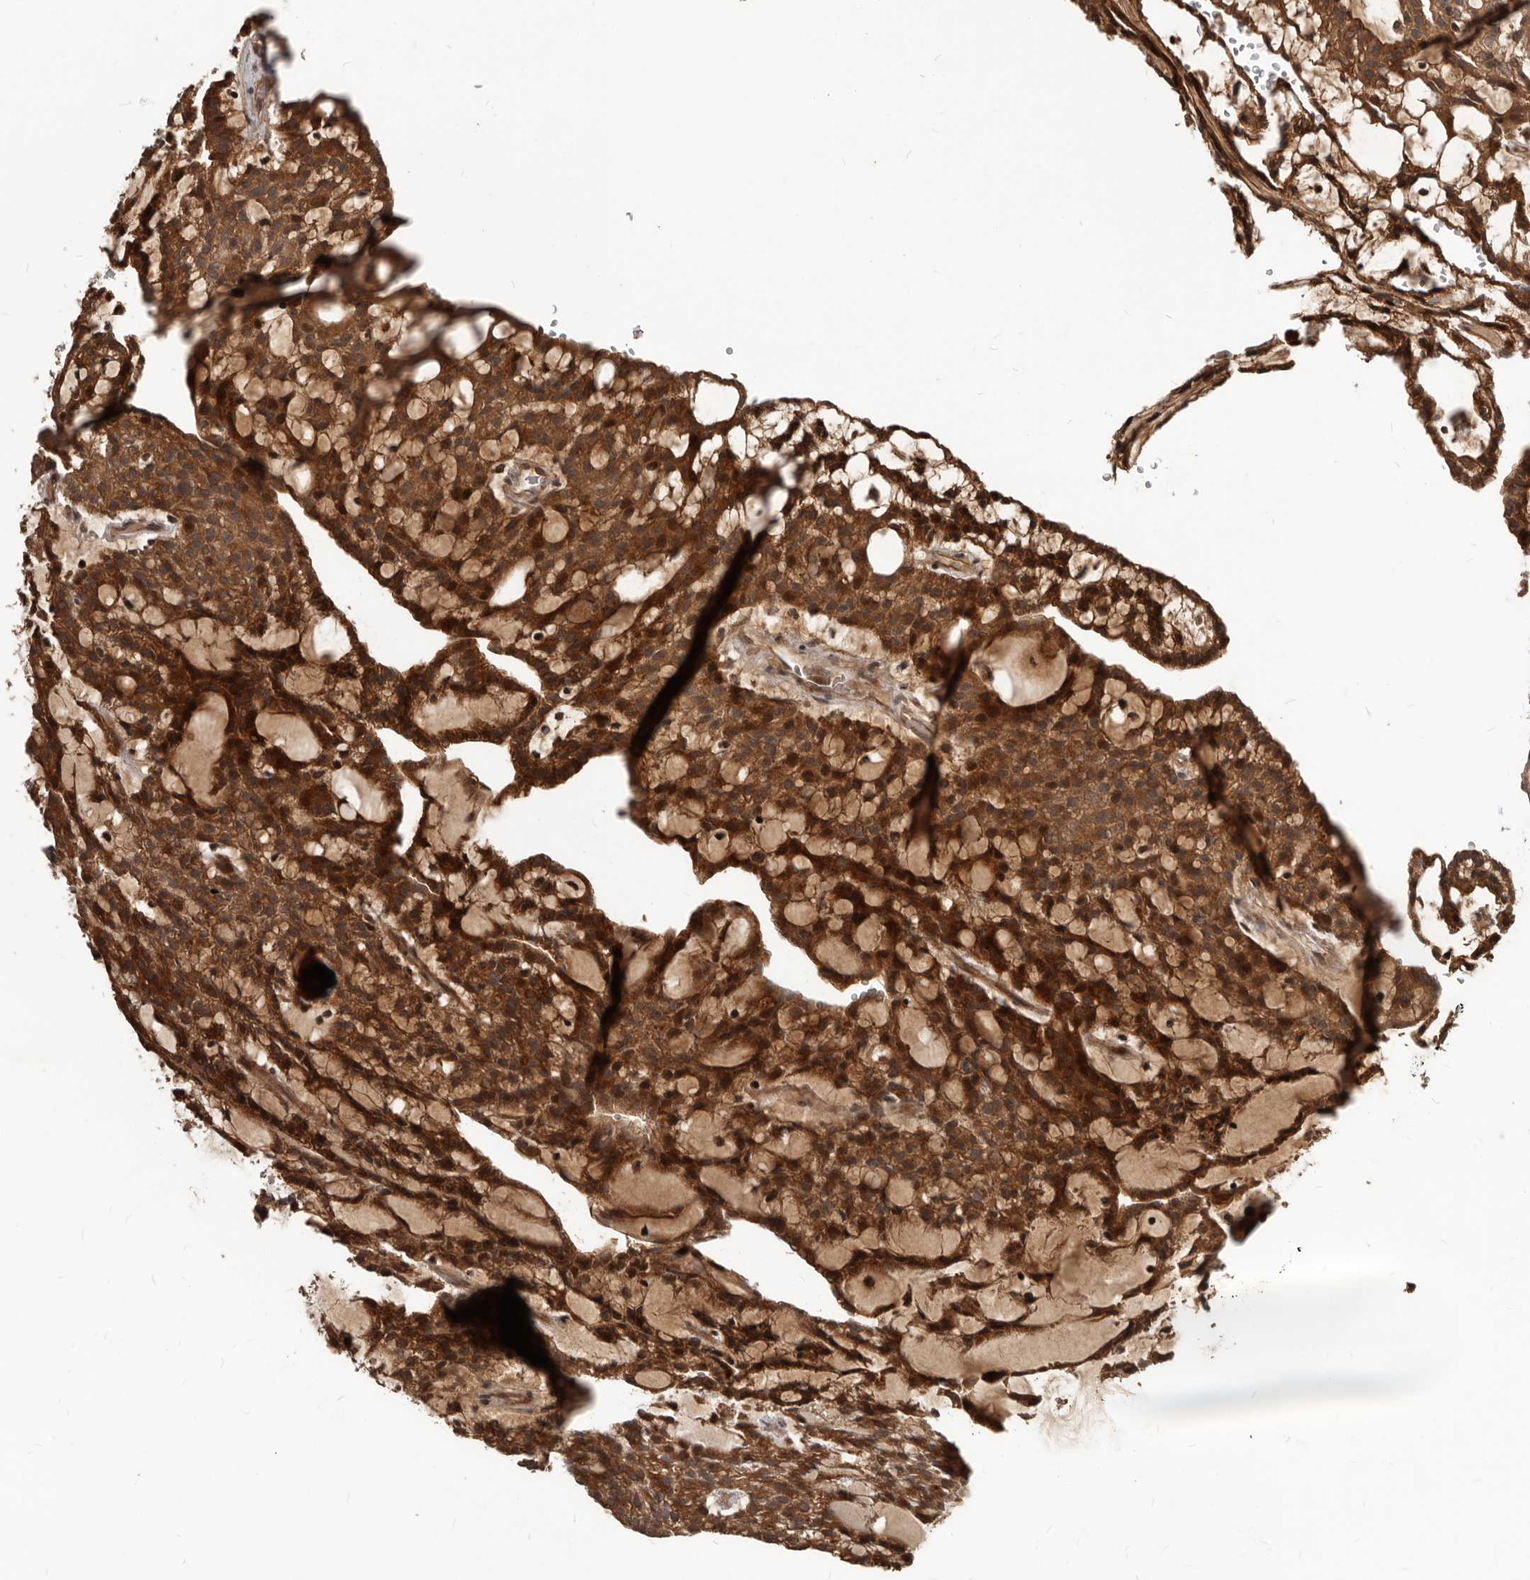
{"staining": {"intensity": "strong", "quantity": ">75%", "location": "cytoplasmic/membranous"}, "tissue": "renal cancer", "cell_type": "Tumor cells", "image_type": "cancer", "snomed": [{"axis": "morphology", "description": "Adenocarcinoma, NOS"}, {"axis": "topography", "description": "Kidney"}], "caption": "DAB (3,3'-diaminobenzidine) immunohistochemical staining of renal cancer exhibits strong cytoplasmic/membranous protein positivity in approximately >75% of tumor cells.", "gene": "GABPB2", "patient": {"sex": "male", "age": 63}}